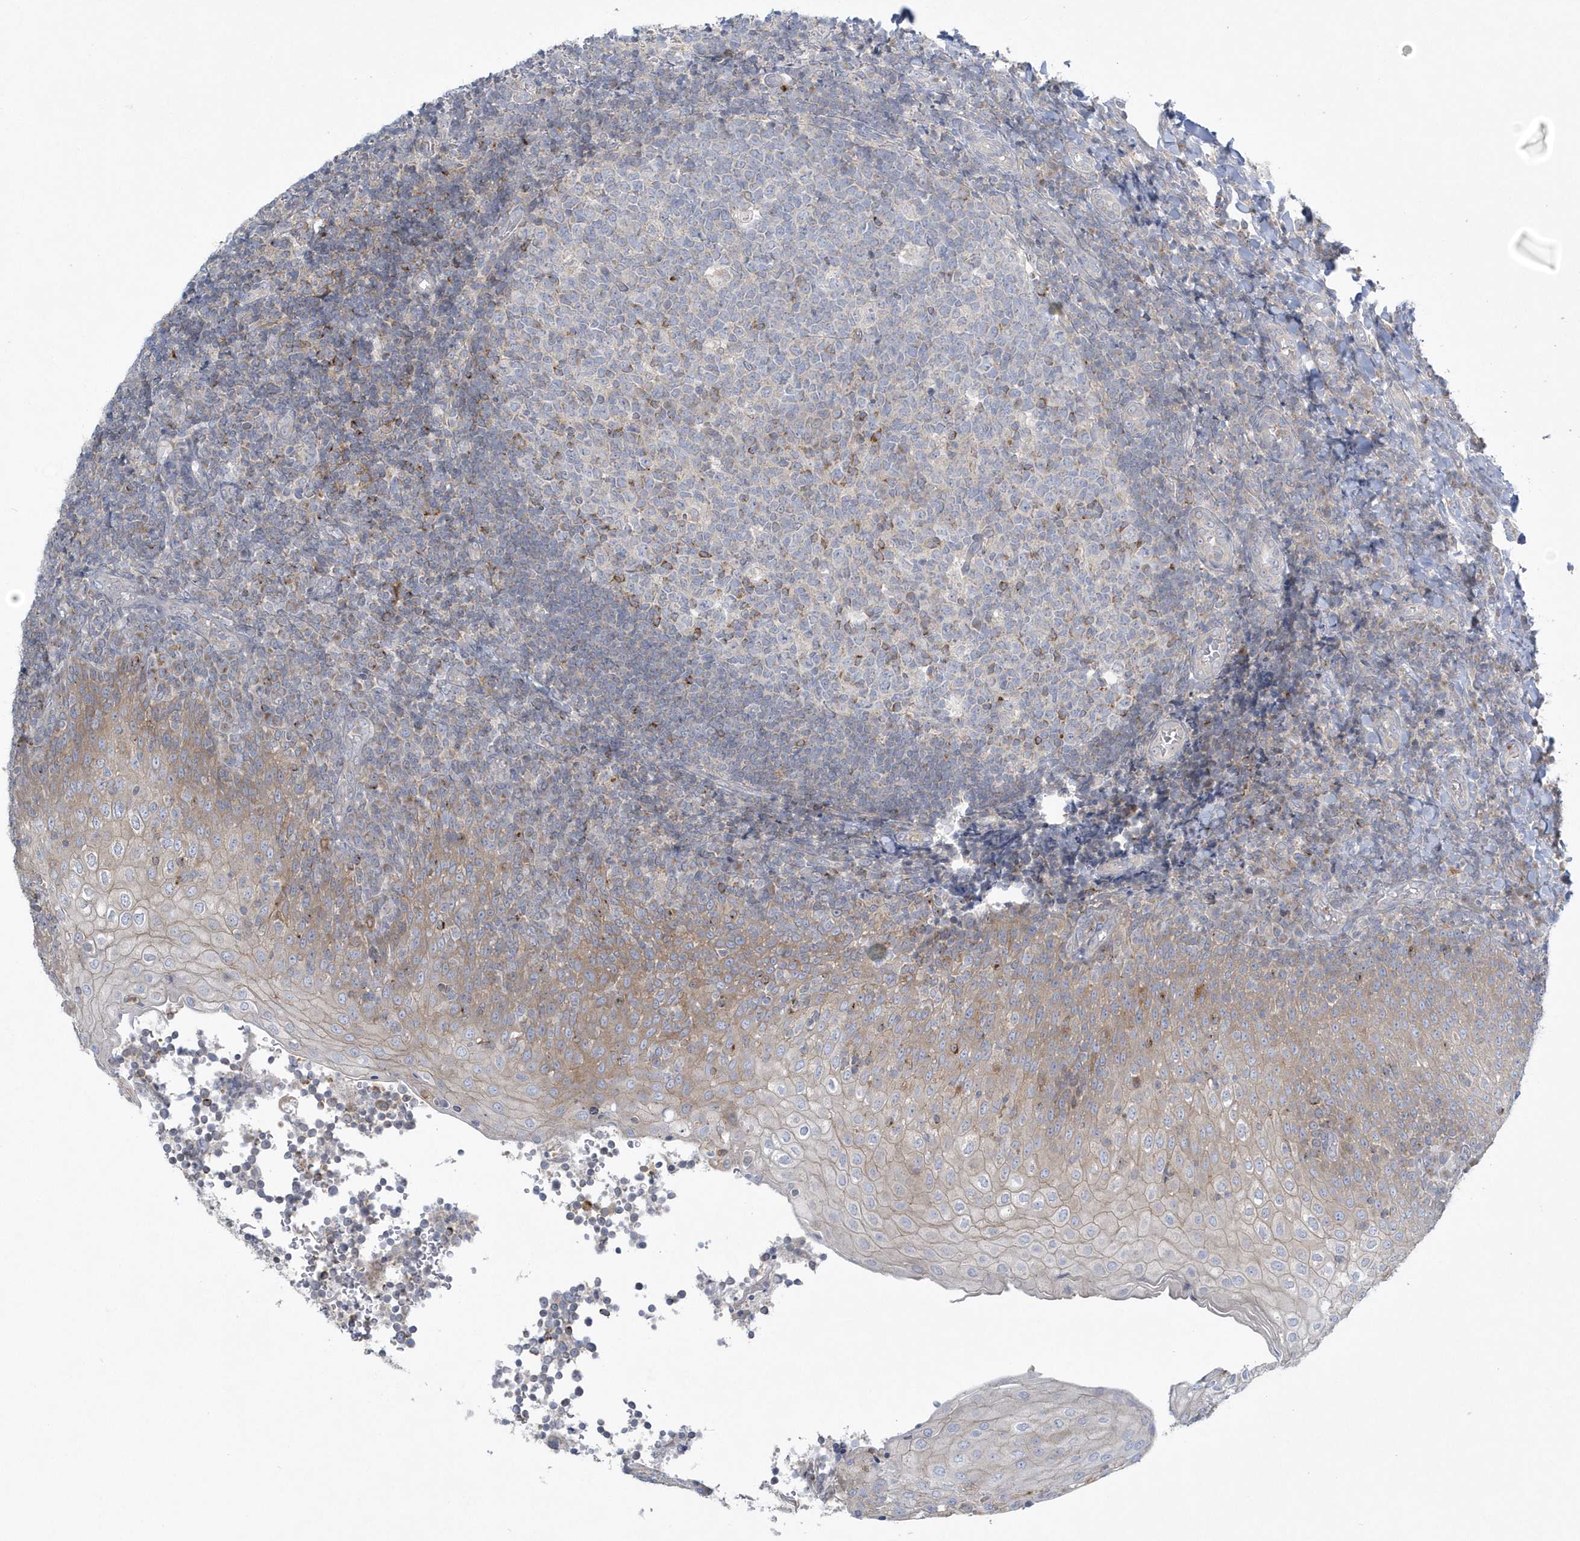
{"staining": {"intensity": "moderate", "quantity": "<25%", "location": "cytoplasmic/membranous"}, "tissue": "tonsil", "cell_type": "Germinal center cells", "image_type": "normal", "snomed": [{"axis": "morphology", "description": "Normal tissue, NOS"}, {"axis": "topography", "description": "Tonsil"}], "caption": "Immunohistochemistry micrograph of benign tonsil: tonsil stained using IHC exhibits low levels of moderate protein expression localized specifically in the cytoplasmic/membranous of germinal center cells, appearing as a cytoplasmic/membranous brown color.", "gene": "DNAJC18", "patient": {"sex": "female", "age": 19}}